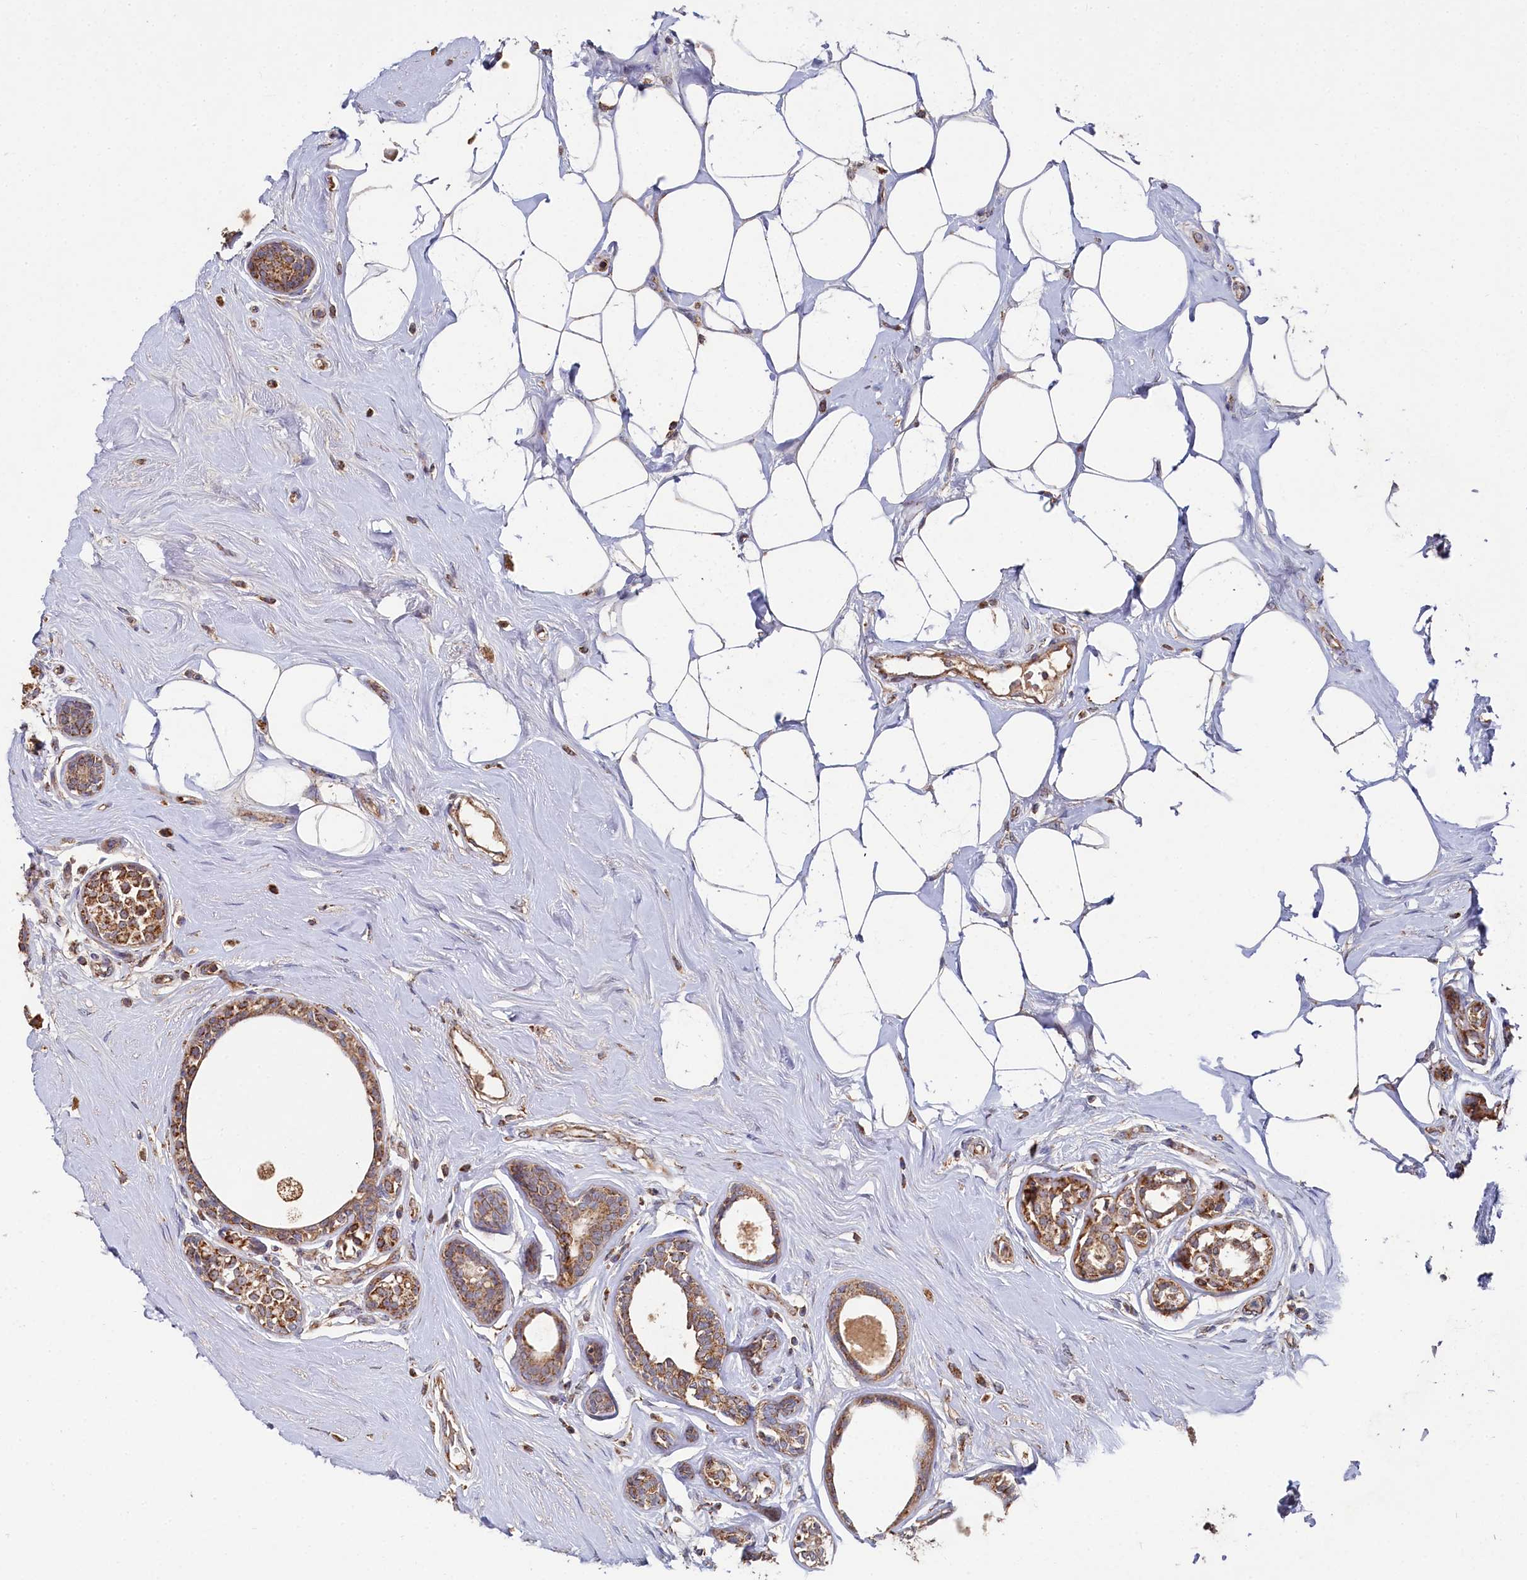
{"staining": {"intensity": "moderate", "quantity": ">75%", "location": "cytoplasmic/membranous"}, "tissue": "breast cancer", "cell_type": "Tumor cells", "image_type": "cancer", "snomed": [{"axis": "morphology", "description": "Lobular carcinoma"}, {"axis": "topography", "description": "Breast"}], "caption": "Immunohistochemistry of breast lobular carcinoma reveals medium levels of moderate cytoplasmic/membranous positivity in approximately >75% of tumor cells.", "gene": "HAUS2", "patient": {"sex": "female", "age": 51}}